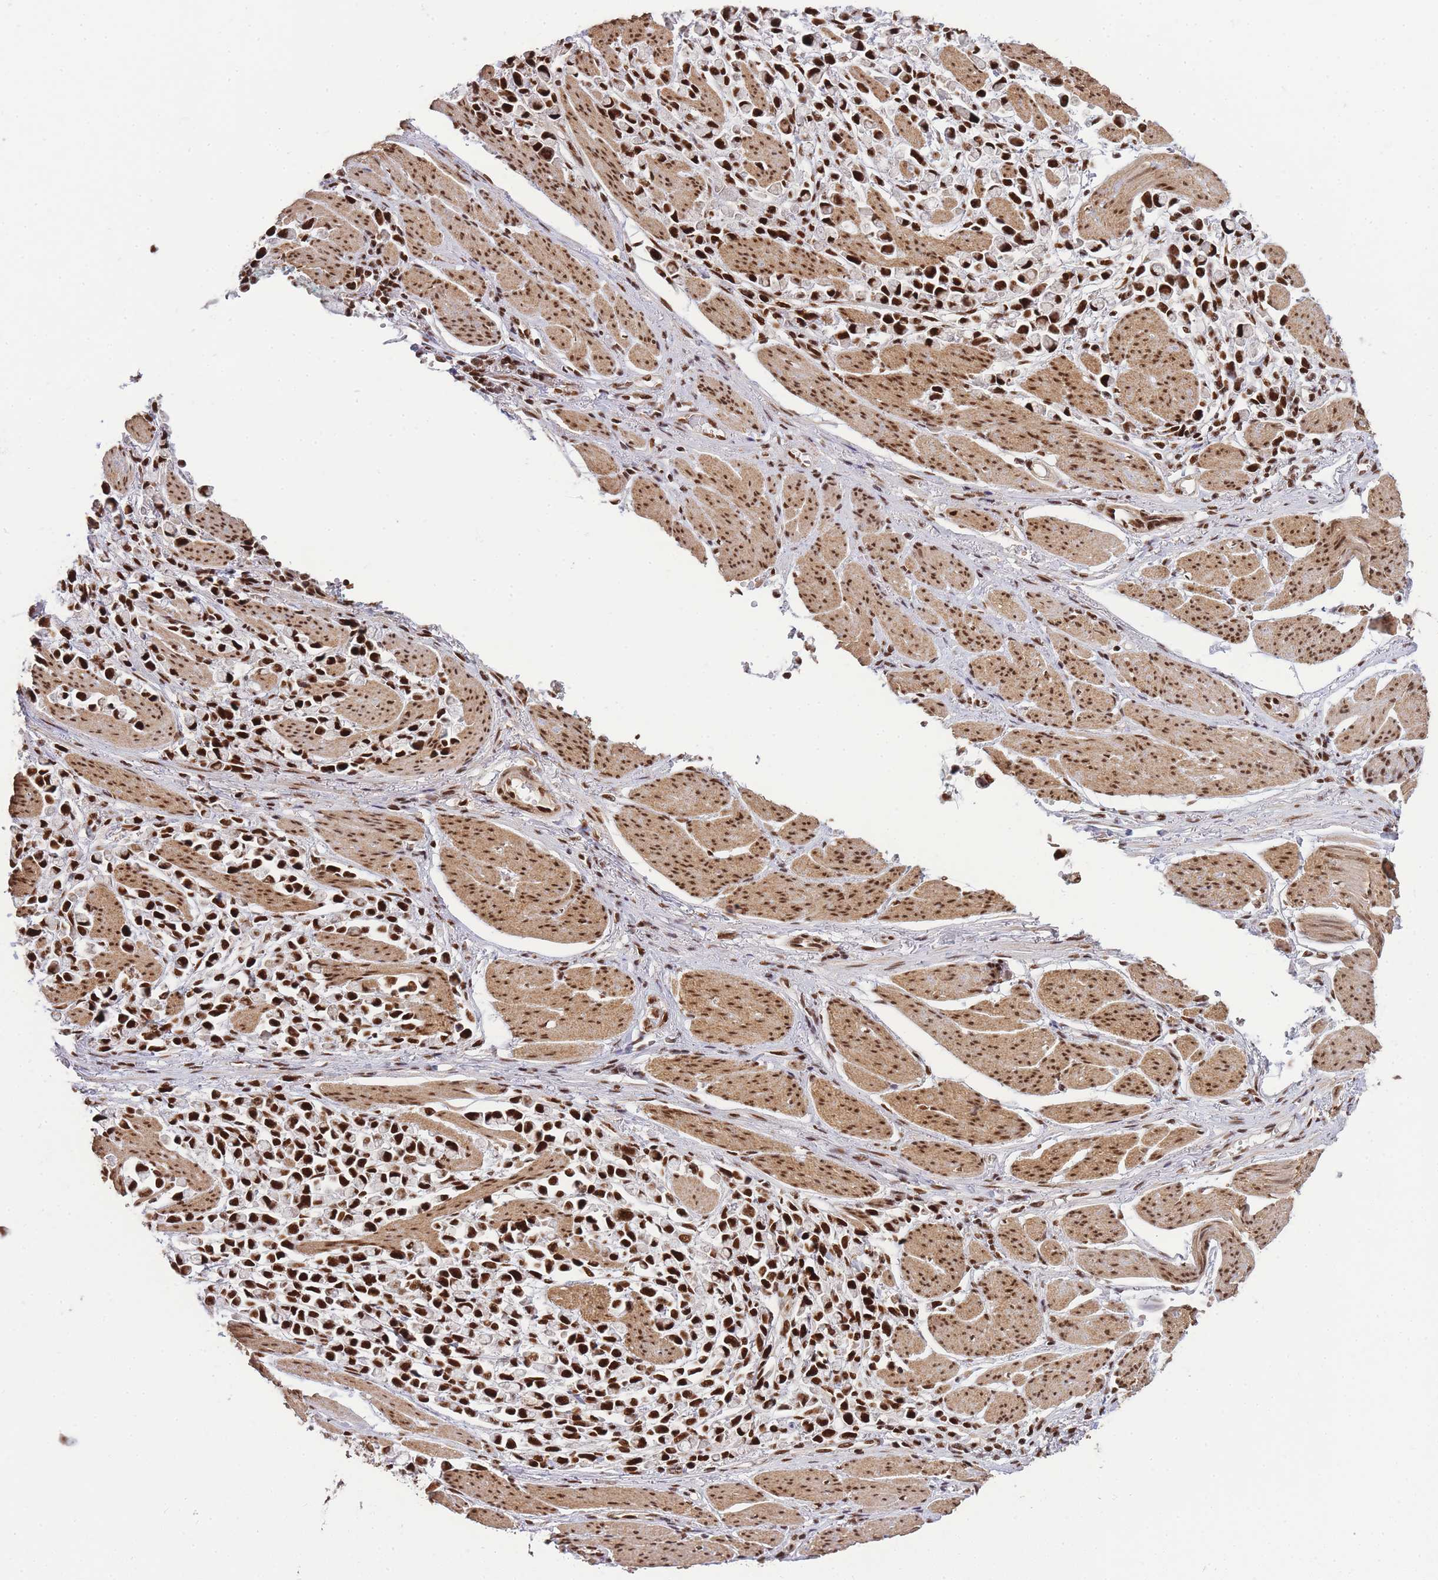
{"staining": {"intensity": "strong", "quantity": ">75%", "location": "nuclear"}, "tissue": "stomach cancer", "cell_type": "Tumor cells", "image_type": "cancer", "snomed": [{"axis": "morphology", "description": "Adenocarcinoma, NOS"}, {"axis": "topography", "description": "Stomach"}], "caption": "There is high levels of strong nuclear positivity in tumor cells of stomach cancer (adenocarcinoma), as demonstrated by immunohistochemical staining (brown color).", "gene": "PRKDC", "patient": {"sex": "female", "age": 81}}